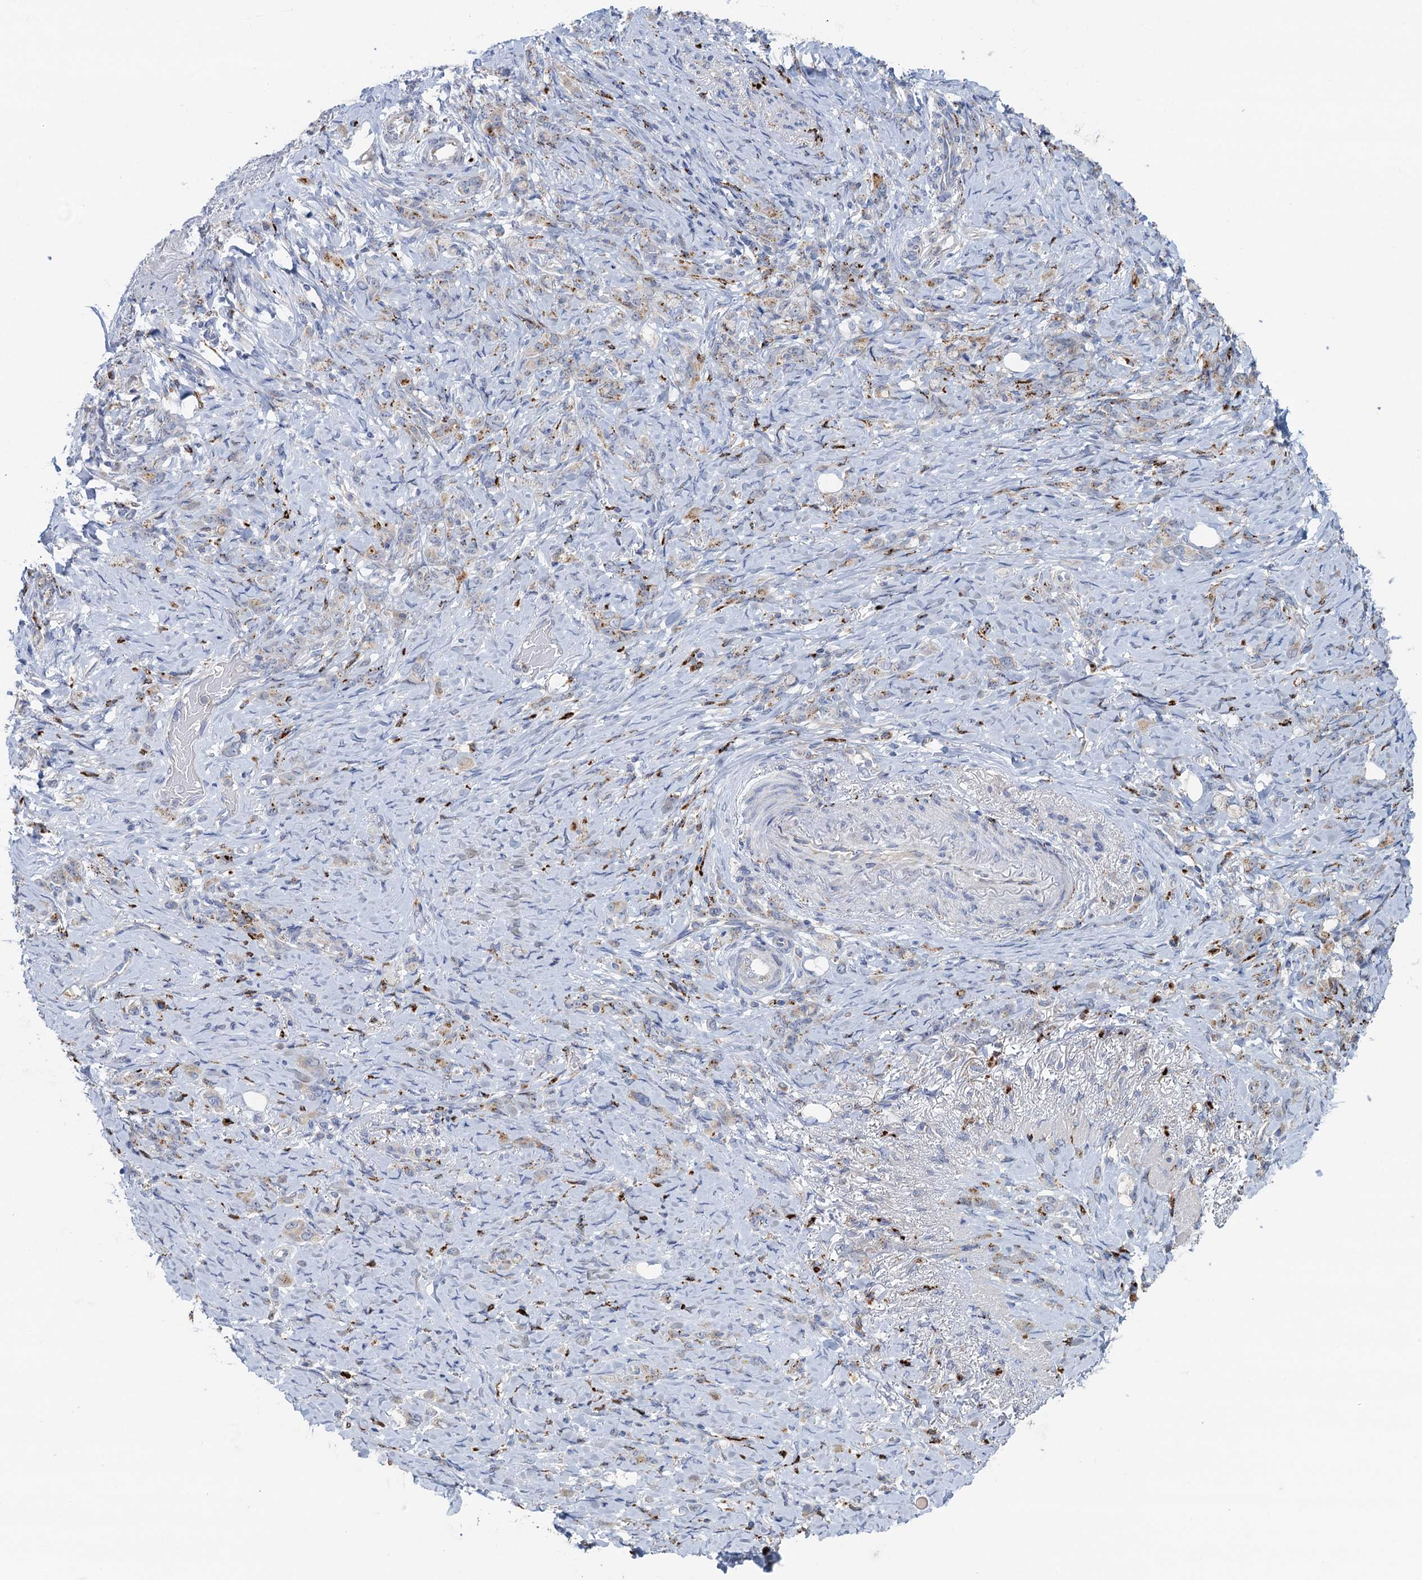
{"staining": {"intensity": "negative", "quantity": "none", "location": "none"}, "tissue": "stomach cancer", "cell_type": "Tumor cells", "image_type": "cancer", "snomed": [{"axis": "morphology", "description": "Adenocarcinoma, NOS"}, {"axis": "topography", "description": "Stomach"}], "caption": "Immunohistochemistry (IHC) photomicrograph of neoplastic tissue: human adenocarcinoma (stomach) stained with DAB (3,3'-diaminobenzidine) demonstrates no significant protein positivity in tumor cells. Brightfield microscopy of immunohistochemistry stained with DAB (brown) and hematoxylin (blue), captured at high magnification.", "gene": "ANKS3", "patient": {"sex": "female", "age": 79}}